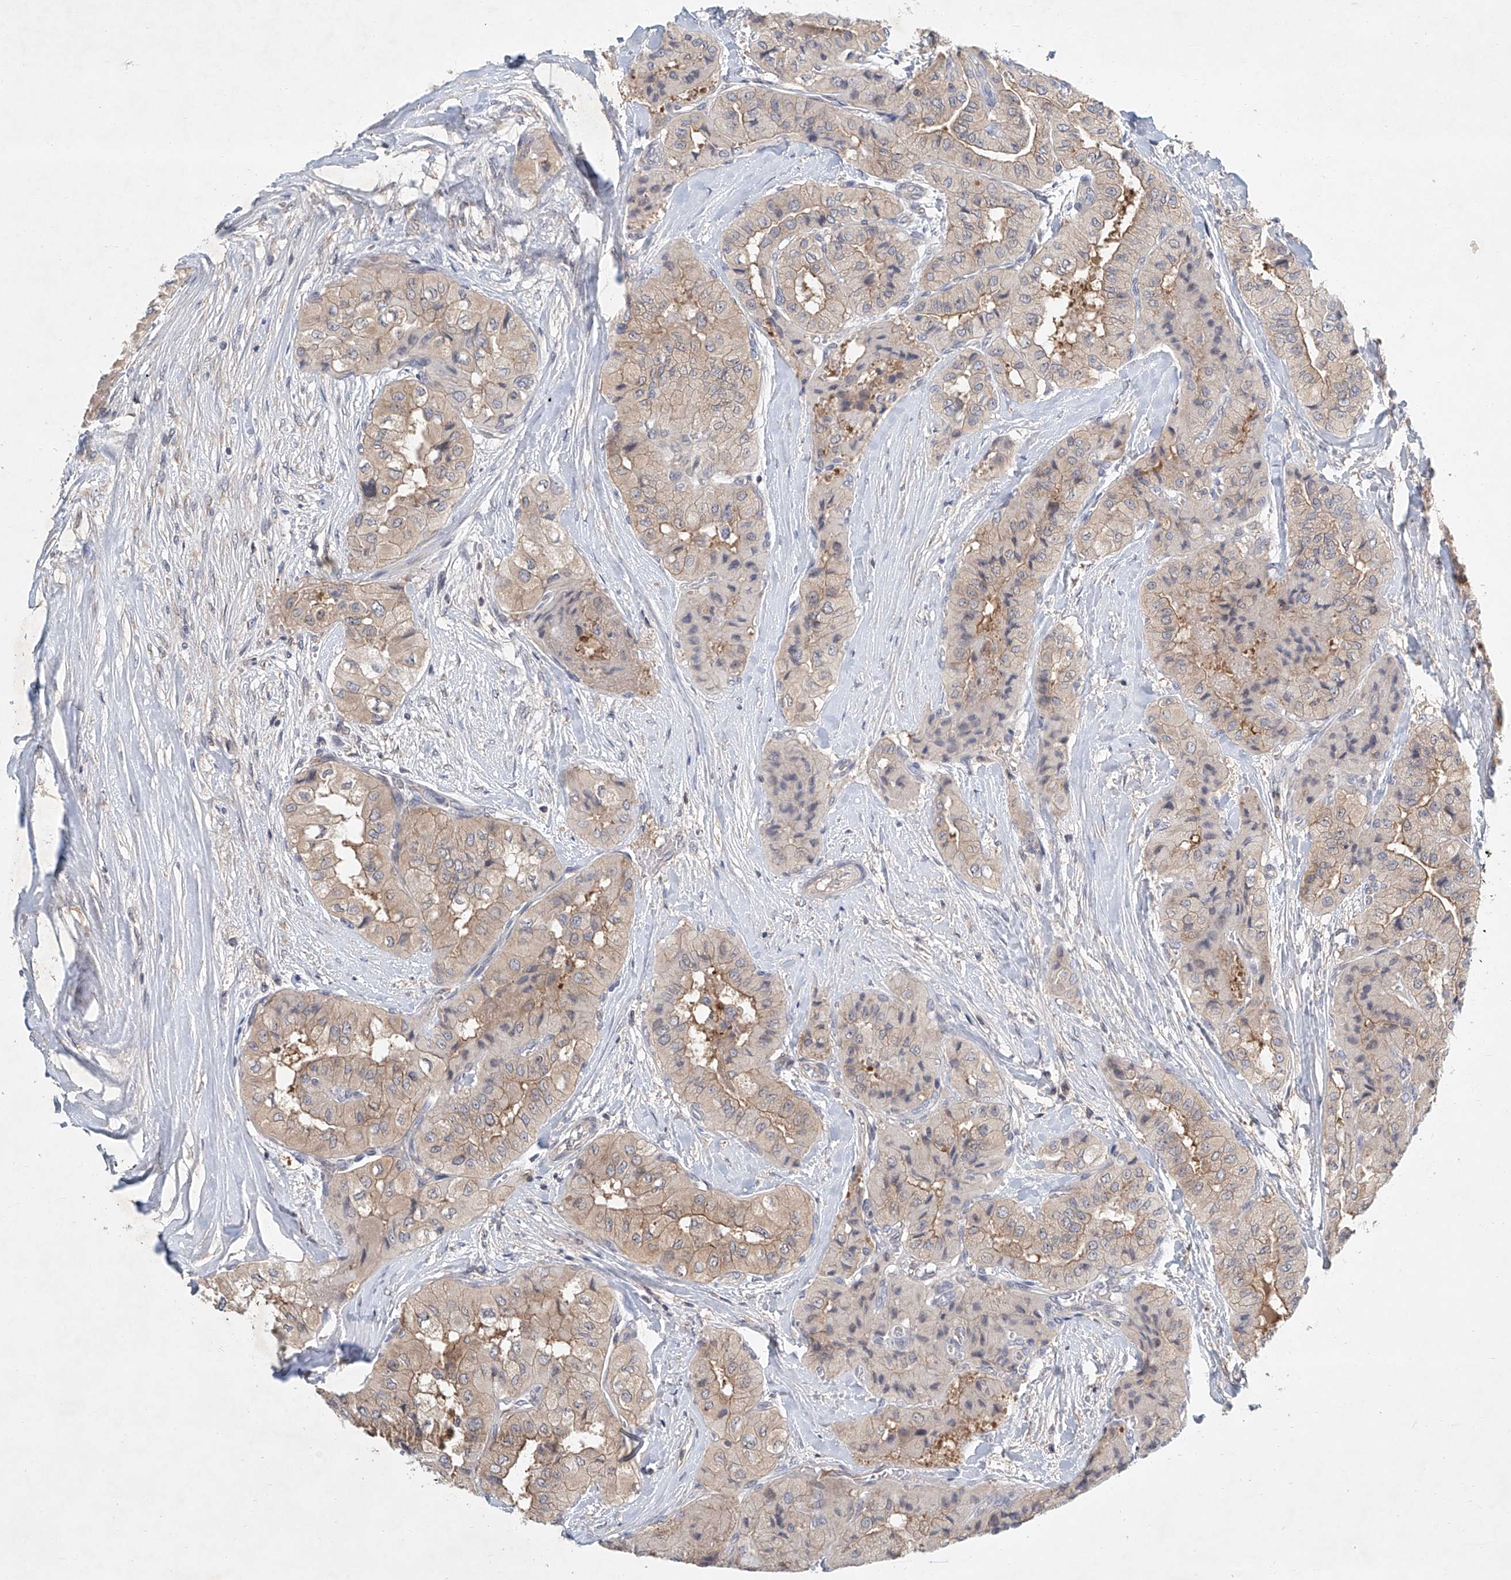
{"staining": {"intensity": "weak", "quantity": "25%-75%", "location": "cytoplasmic/membranous"}, "tissue": "thyroid cancer", "cell_type": "Tumor cells", "image_type": "cancer", "snomed": [{"axis": "morphology", "description": "Papillary adenocarcinoma, NOS"}, {"axis": "topography", "description": "Thyroid gland"}], "caption": "An image of thyroid cancer stained for a protein shows weak cytoplasmic/membranous brown staining in tumor cells.", "gene": "CARMIL1", "patient": {"sex": "female", "age": 59}}